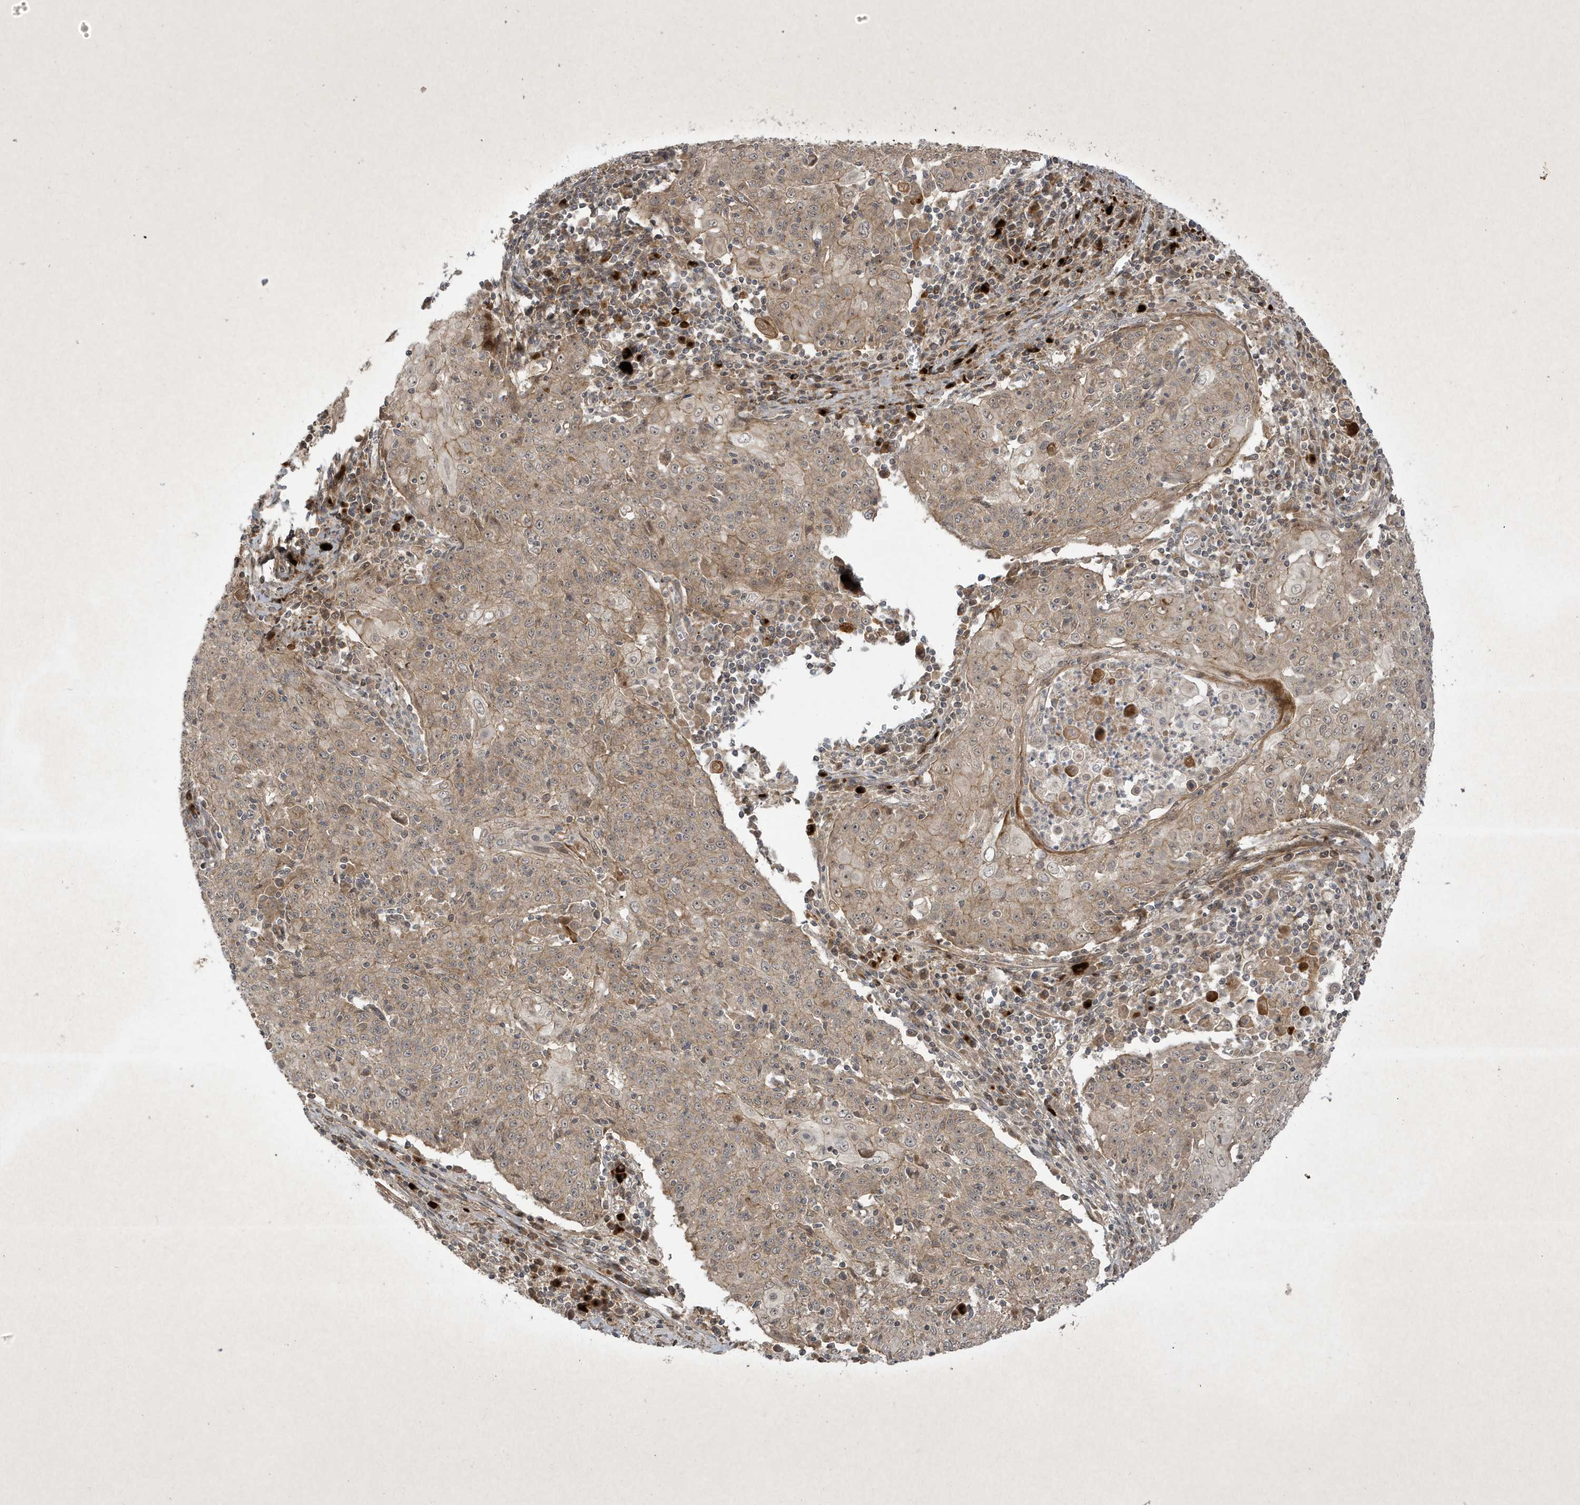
{"staining": {"intensity": "weak", "quantity": ">75%", "location": "cytoplasmic/membranous"}, "tissue": "cervical cancer", "cell_type": "Tumor cells", "image_type": "cancer", "snomed": [{"axis": "morphology", "description": "Squamous cell carcinoma, NOS"}, {"axis": "topography", "description": "Cervix"}], "caption": "Immunohistochemistry (IHC) micrograph of cervical cancer stained for a protein (brown), which exhibits low levels of weak cytoplasmic/membranous positivity in about >75% of tumor cells.", "gene": "FAM83C", "patient": {"sex": "female", "age": 48}}